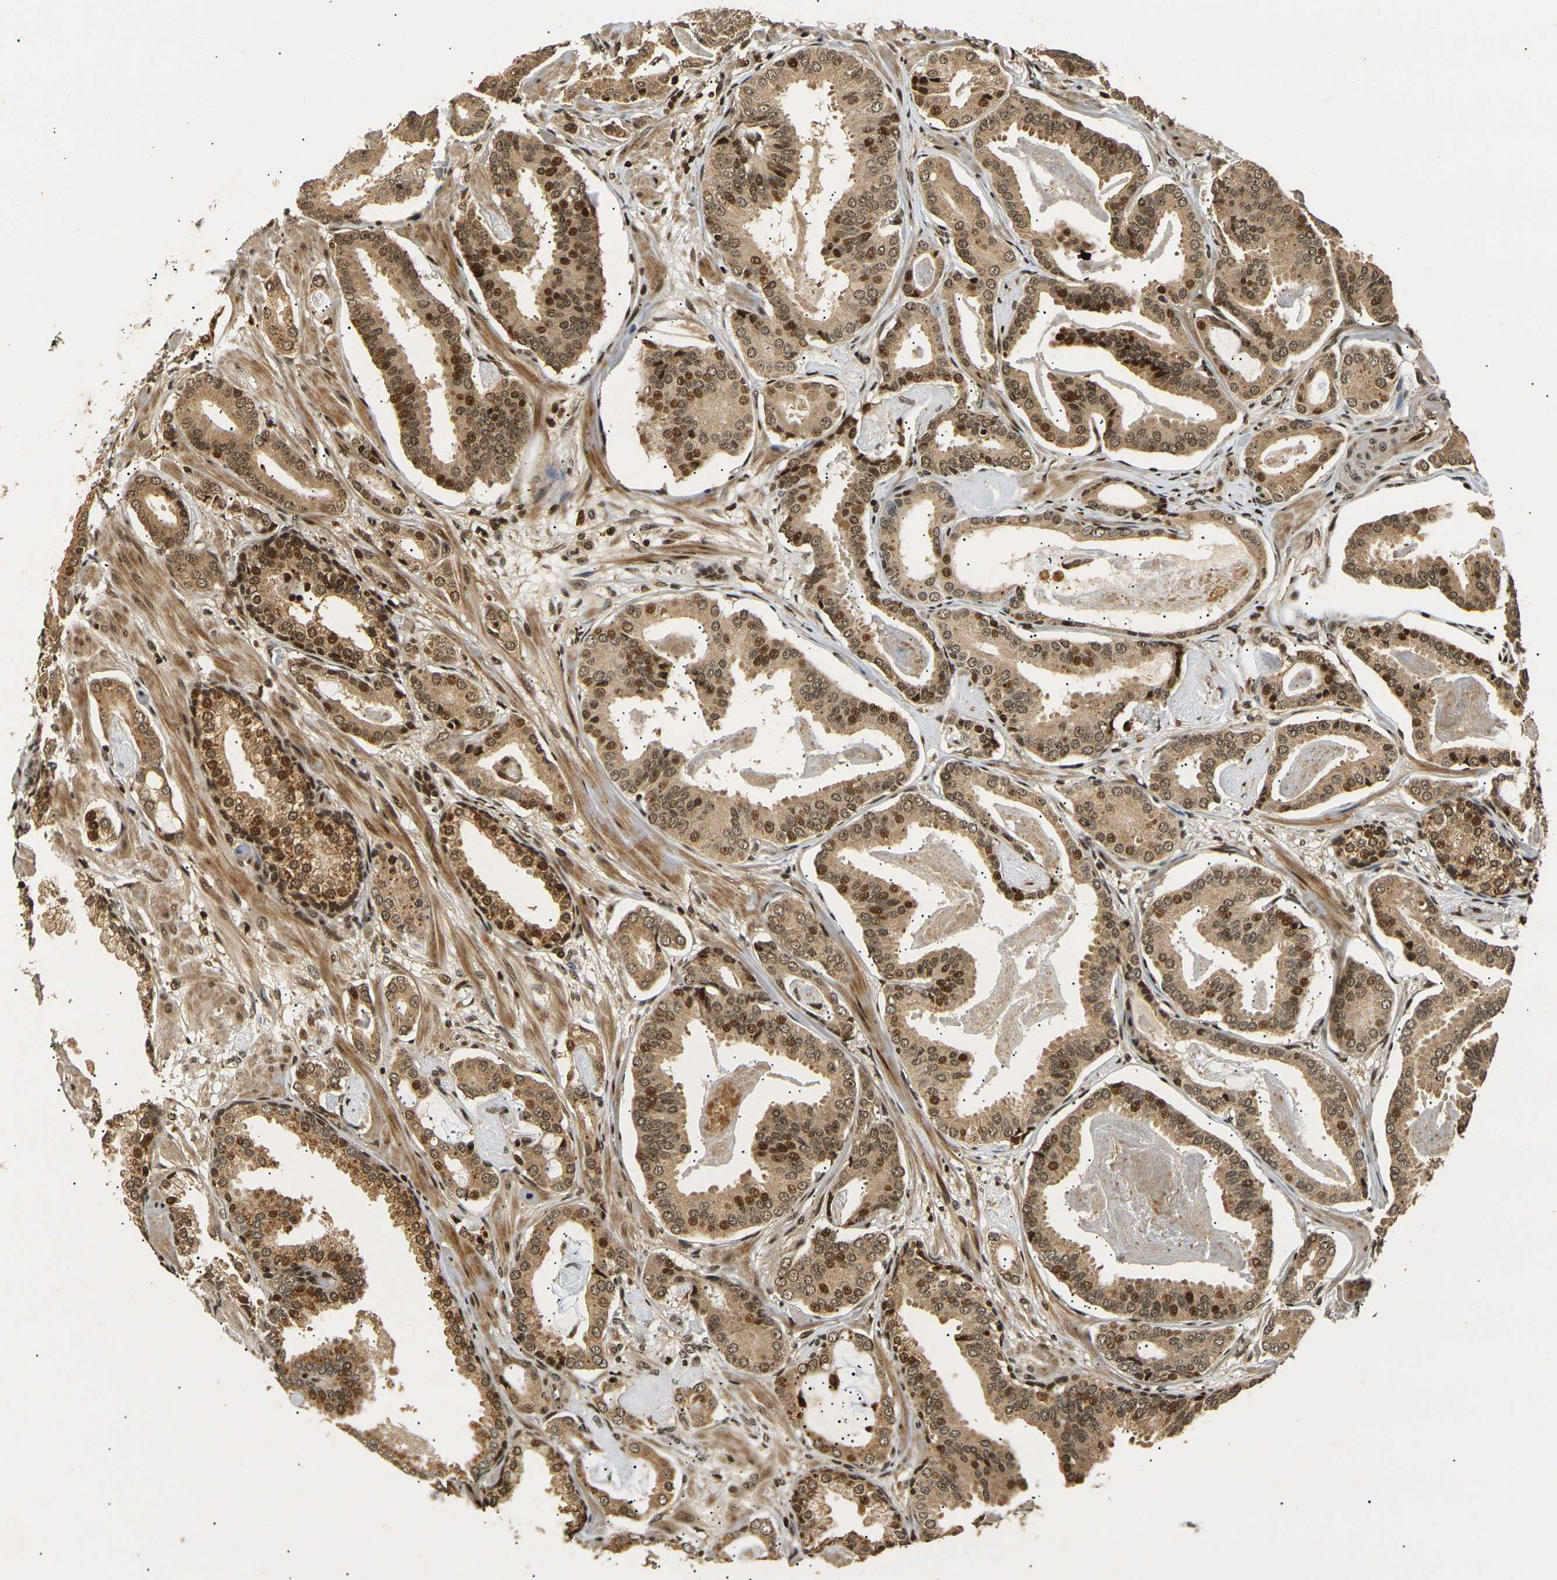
{"staining": {"intensity": "moderate", "quantity": ">75%", "location": "cytoplasmic/membranous,nuclear"}, "tissue": "prostate cancer", "cell_type": "Tumor cells", "image_type": "cancer", "snomed": [{"axis": "morphology", "description": "Adenocarcinoma, Low grade"}, {"axis": "topography", "description": "Prostate"}], "caption": "A brown stain shows moderate cytoplasmic/membranous and nuclear expression of a protein in adenocarcinoma (low-grade) (prostate) tumor cells.", "gene": "ACTL6A", "patient": {"sex": "male", "age": 53}}